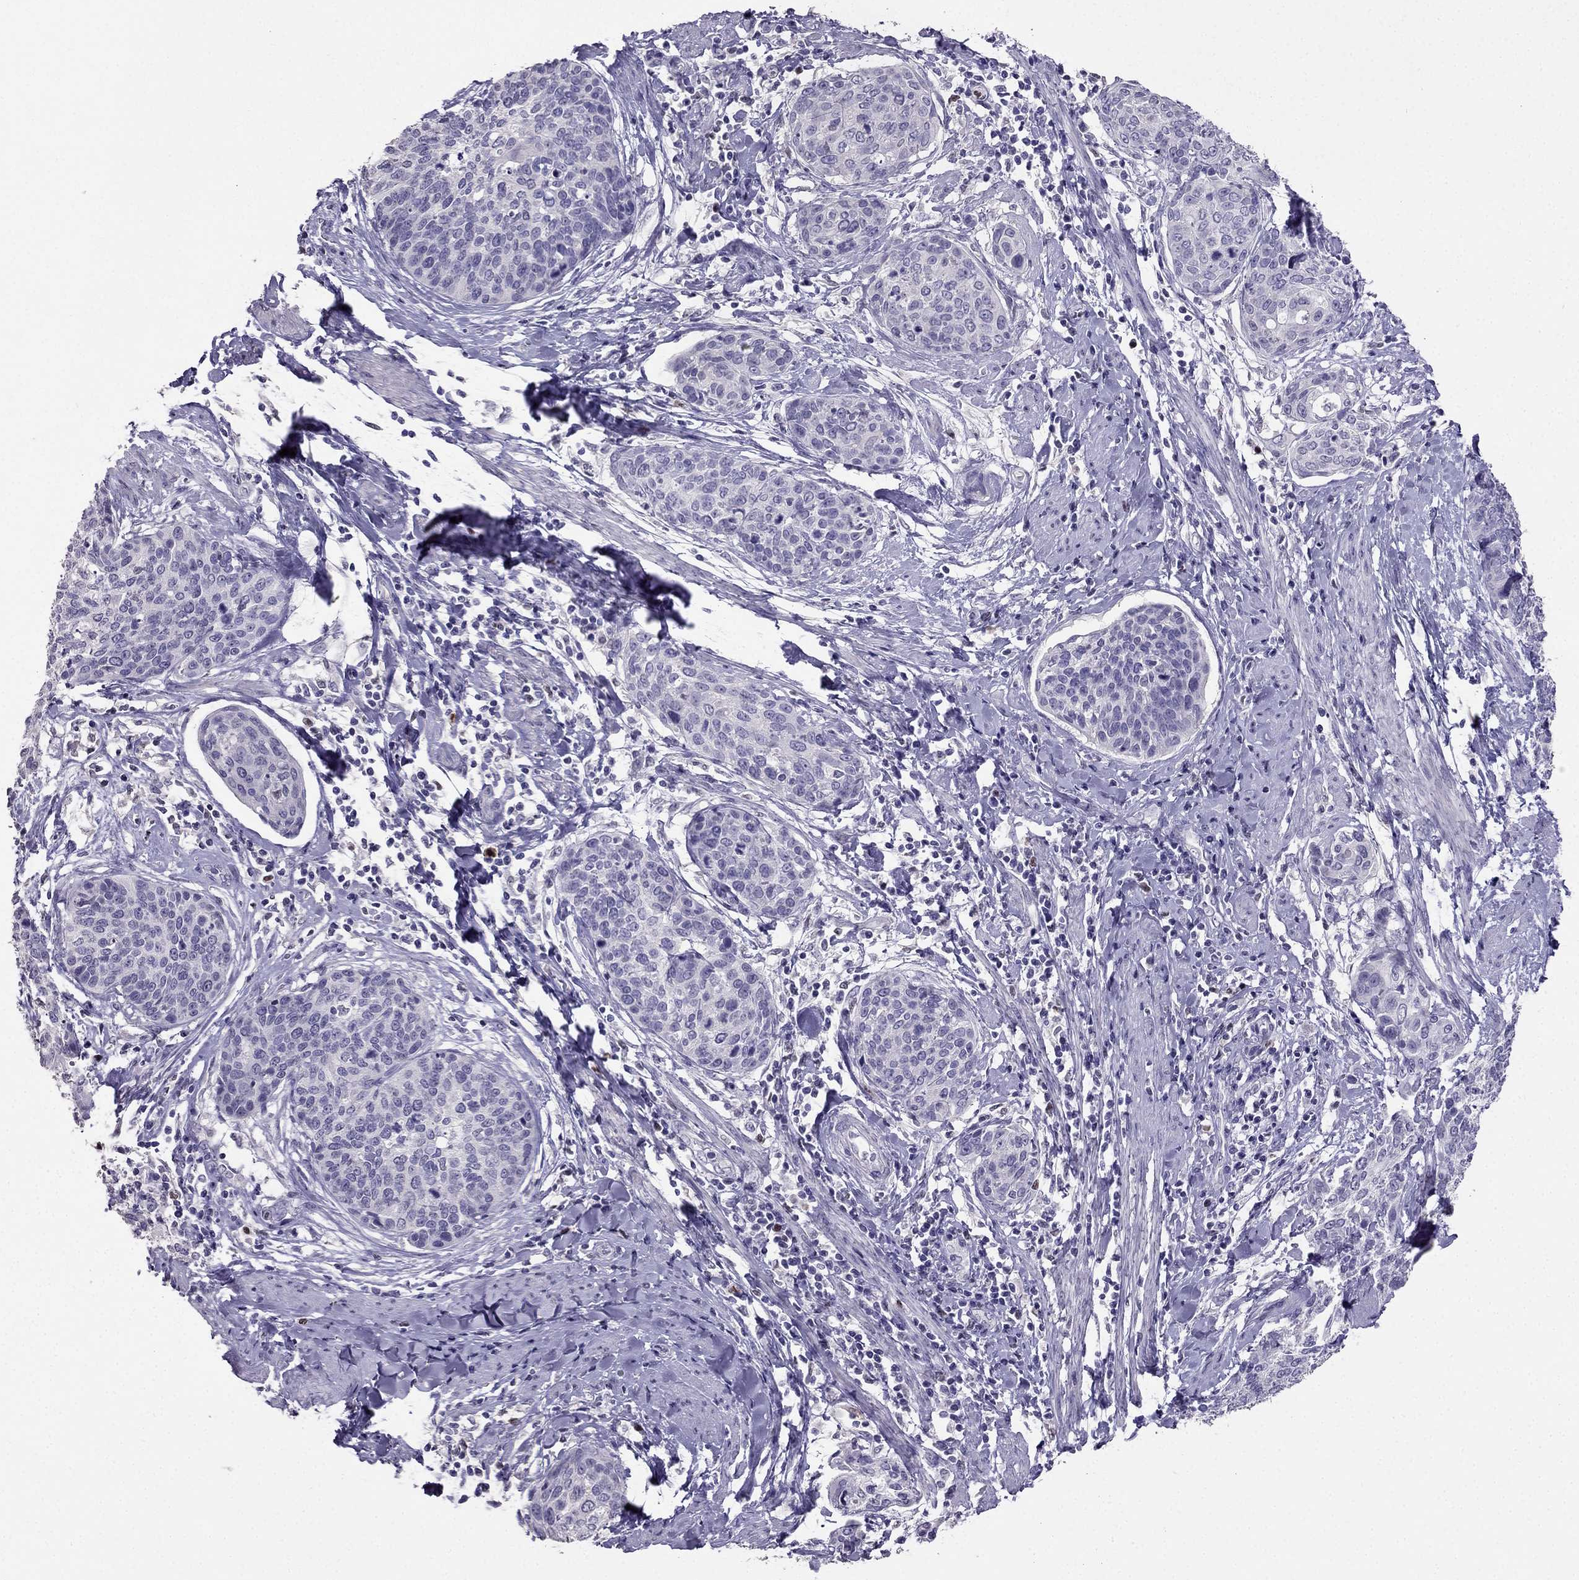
{"staining": {"intensity": "negative", "quantity": "none", "location": "none"}, "tissue": "cervical cancer", "cell_type": "Tumor cells", "image_type": "cancer", "snomed": [{"axis": "morphology", "description": "Squamous cell carcinoma, NOS"}, {"axis": "topography", "description": "Cervix"}], "caption": "Photomicrograph shows no significant protein staining in tumor cells of cervical squamous cell carcinoma.", "gene": "ARID3A", "patient": {"sex": "female", "age": 69}}